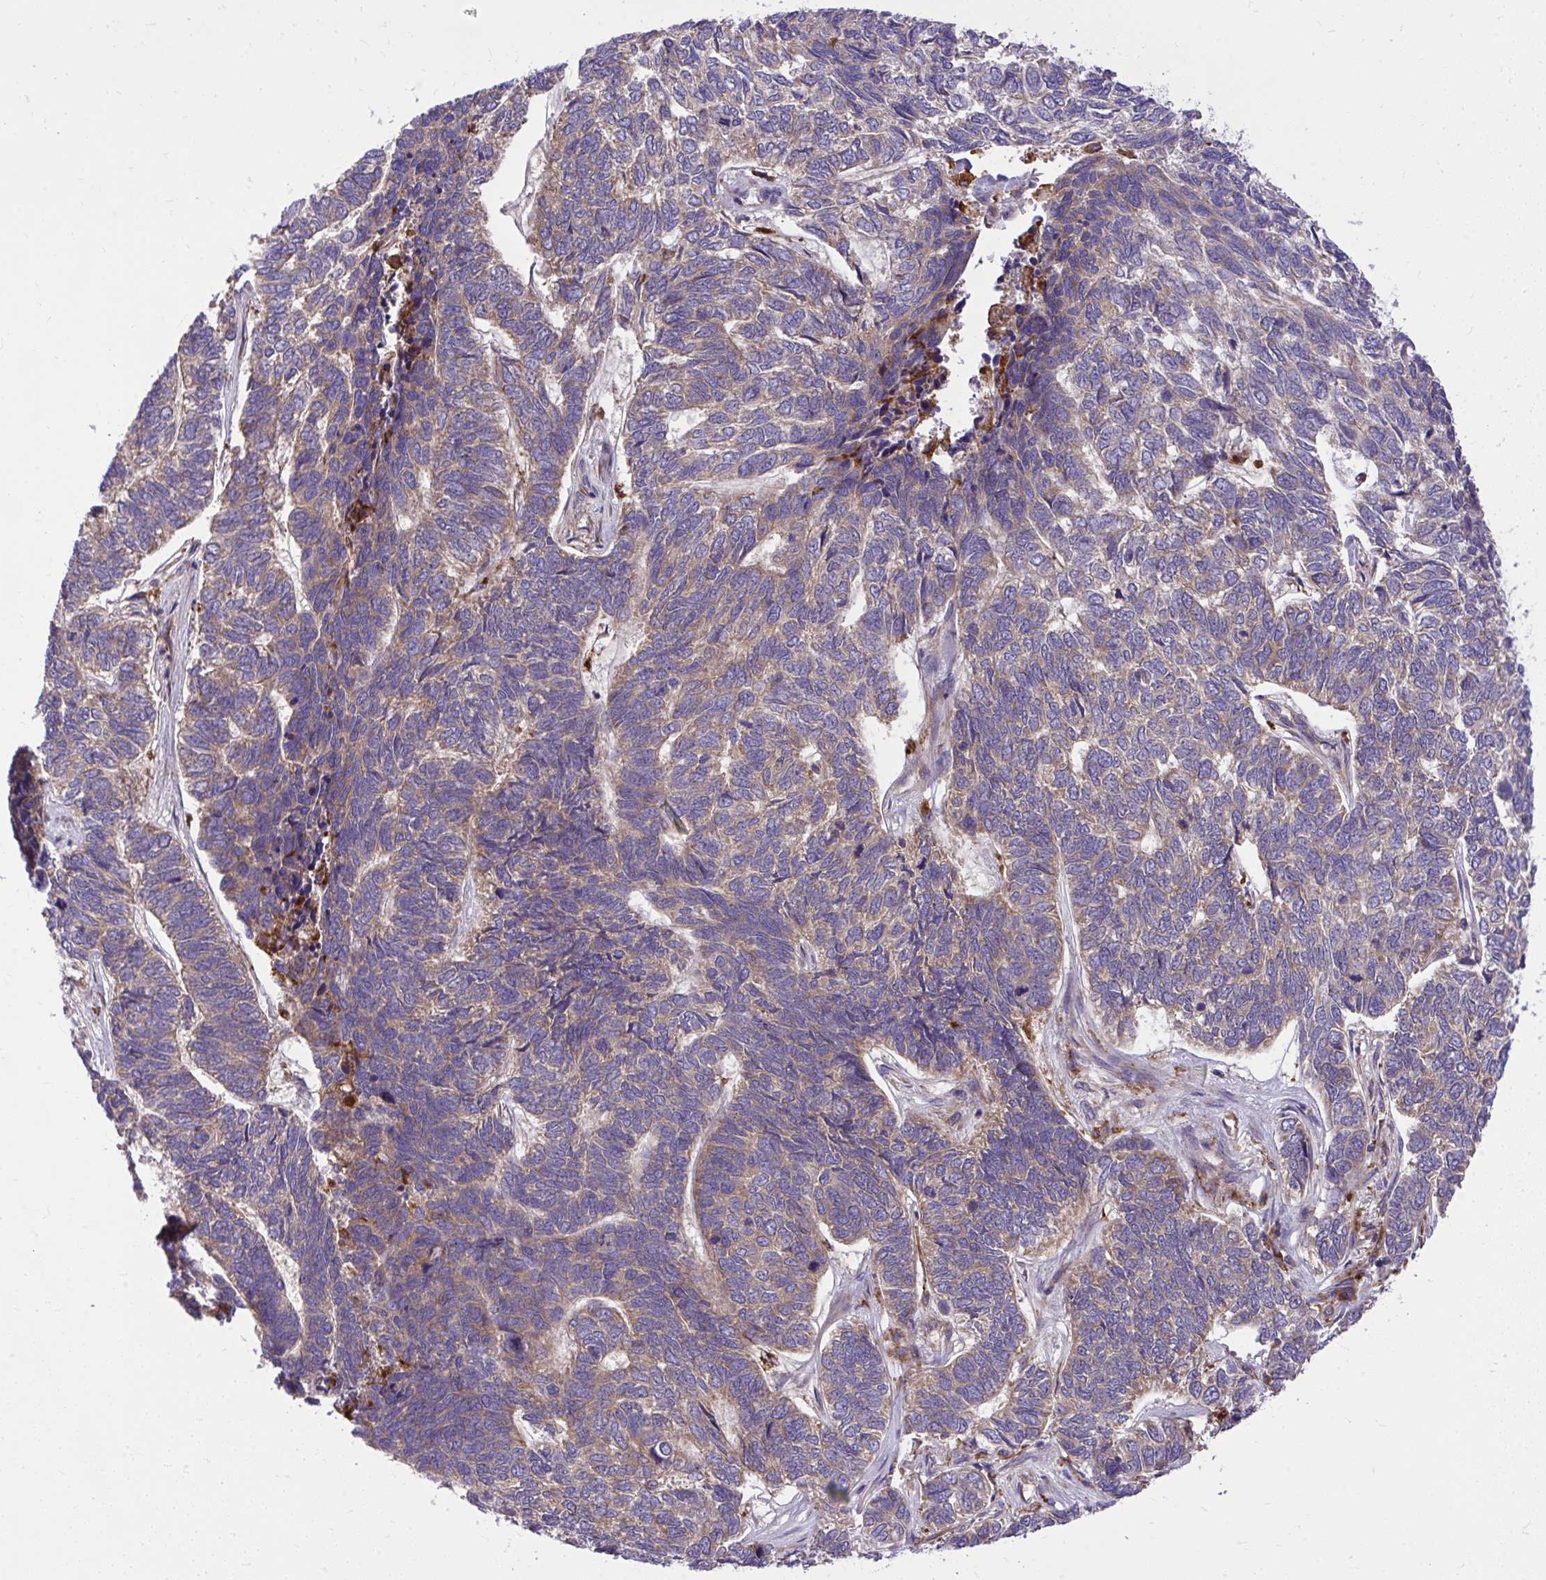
{"staining": {"intensity": "weak", "quantity": "25%-75%", "location": "cytoplasmic/membranous"}, "tissue": "skin cancer", "cell_type": "Tumor cells", "image_type": "cancer", "snomed": [{"axis": "morphology", "description": "Basal cell carcinoma"}, {"axis": "topography", "description": "Skin"}], "caption": "High-magnification brightfield microscopy of skin basal cell carcinoma stained with DAB (brown) and counterstained with hematoxylin (blue). tumor cells exhibit weak cytoplasmic/membranous expression is seen in approximately25%-75% of cells.", "gene": "PAIP2", "patient": {"sex": "female", "age": 65}}